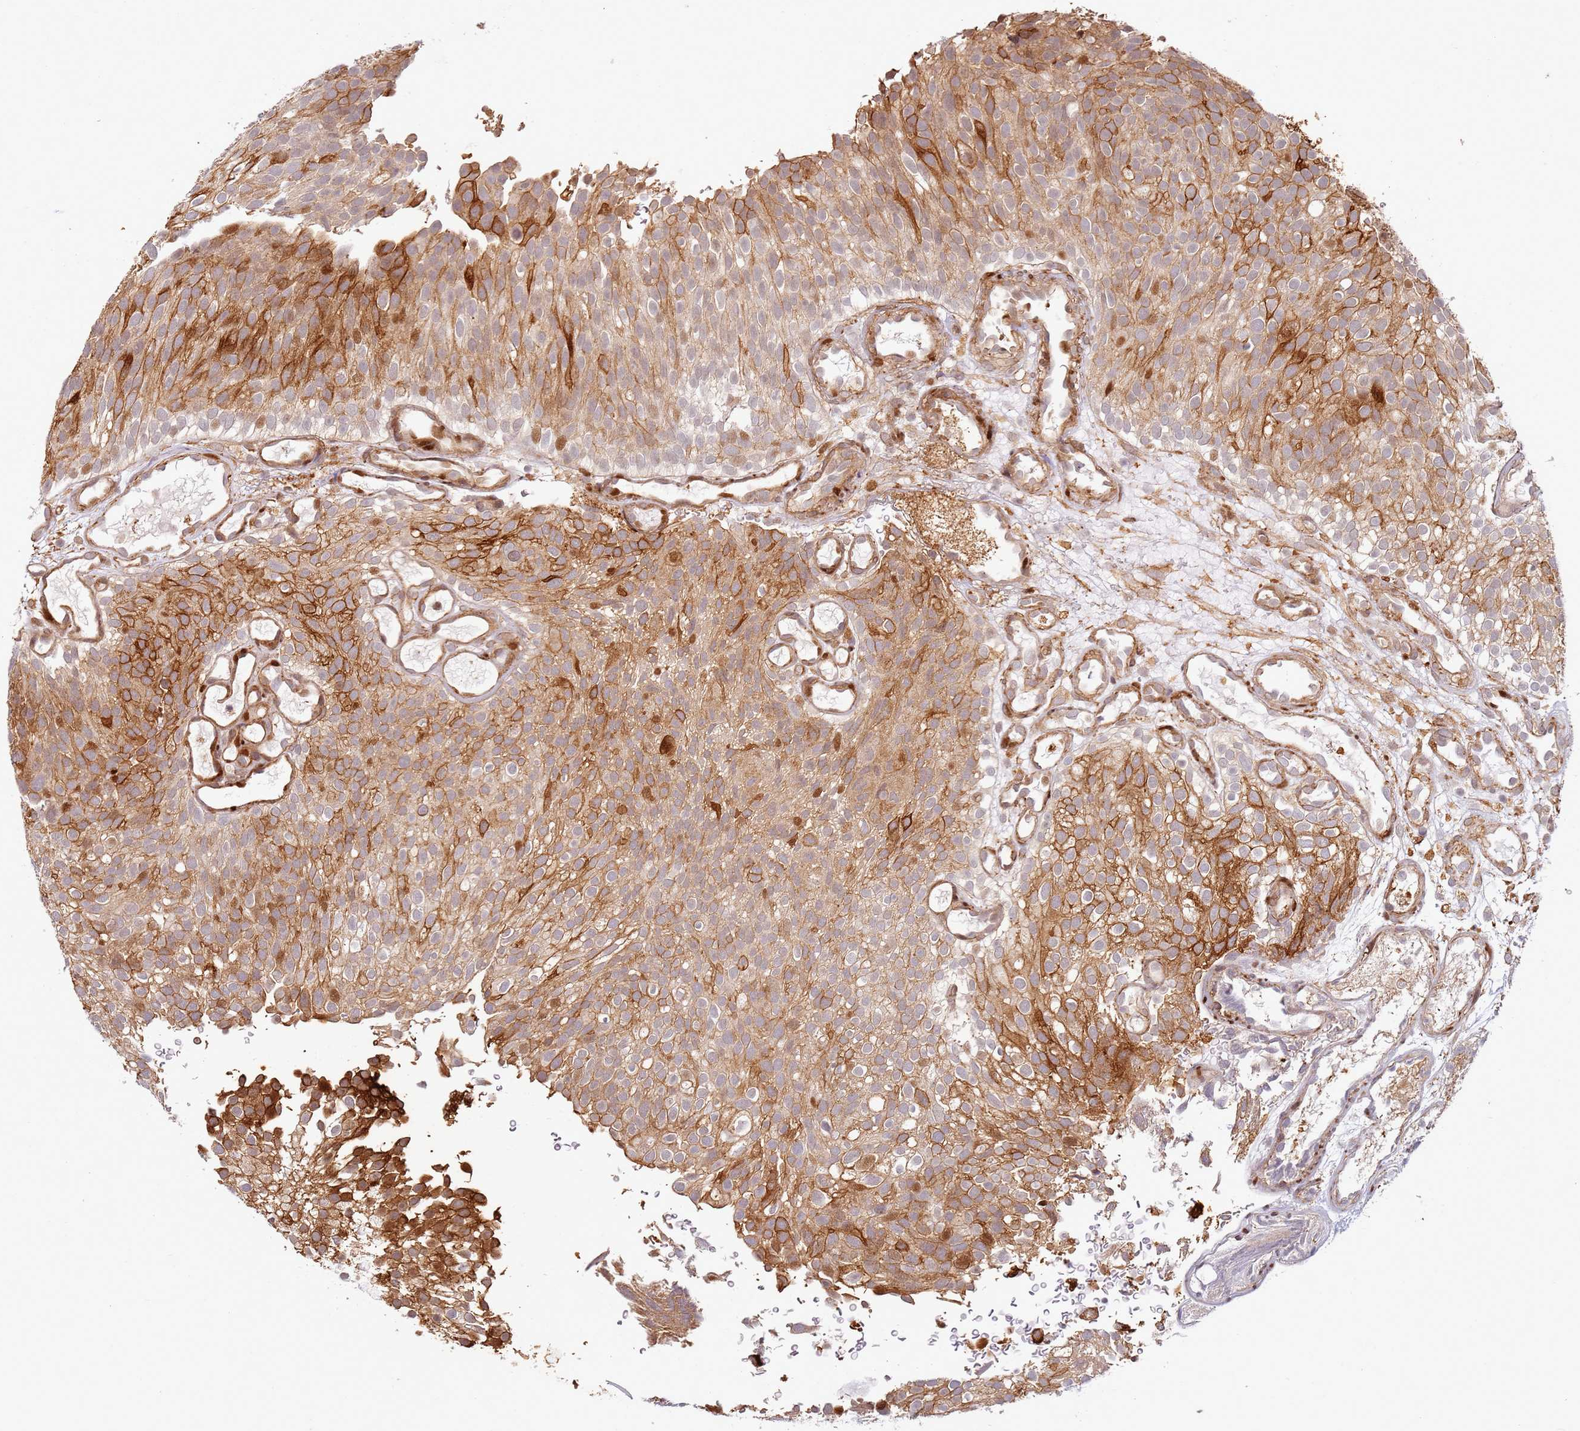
{"staining": {"intensity": "strong", "quantity": ">75%", "location": "cytoplasmic/membranous"}, "tissue": "urothelial cancer", "cell_type": "Tumor cells", "image_type": "cancer", "snomed": [{"axis": "morphology", "description": "Urothelial carcinoma, Low grade"}, {"axis": "topography", "description": "Urinary bladder"}], "caption": "Urothelial carcinoma (low-grade) was stained to show a protein in brown. There is high levels of strong cytoplasmic/membranous positivity in about >75% of tumor cells. The protein of interest is shown in brown color, while the nuclei are stained blue.", "gene": "TMEM233", "patient": {"sex": "male", "age": 78}}